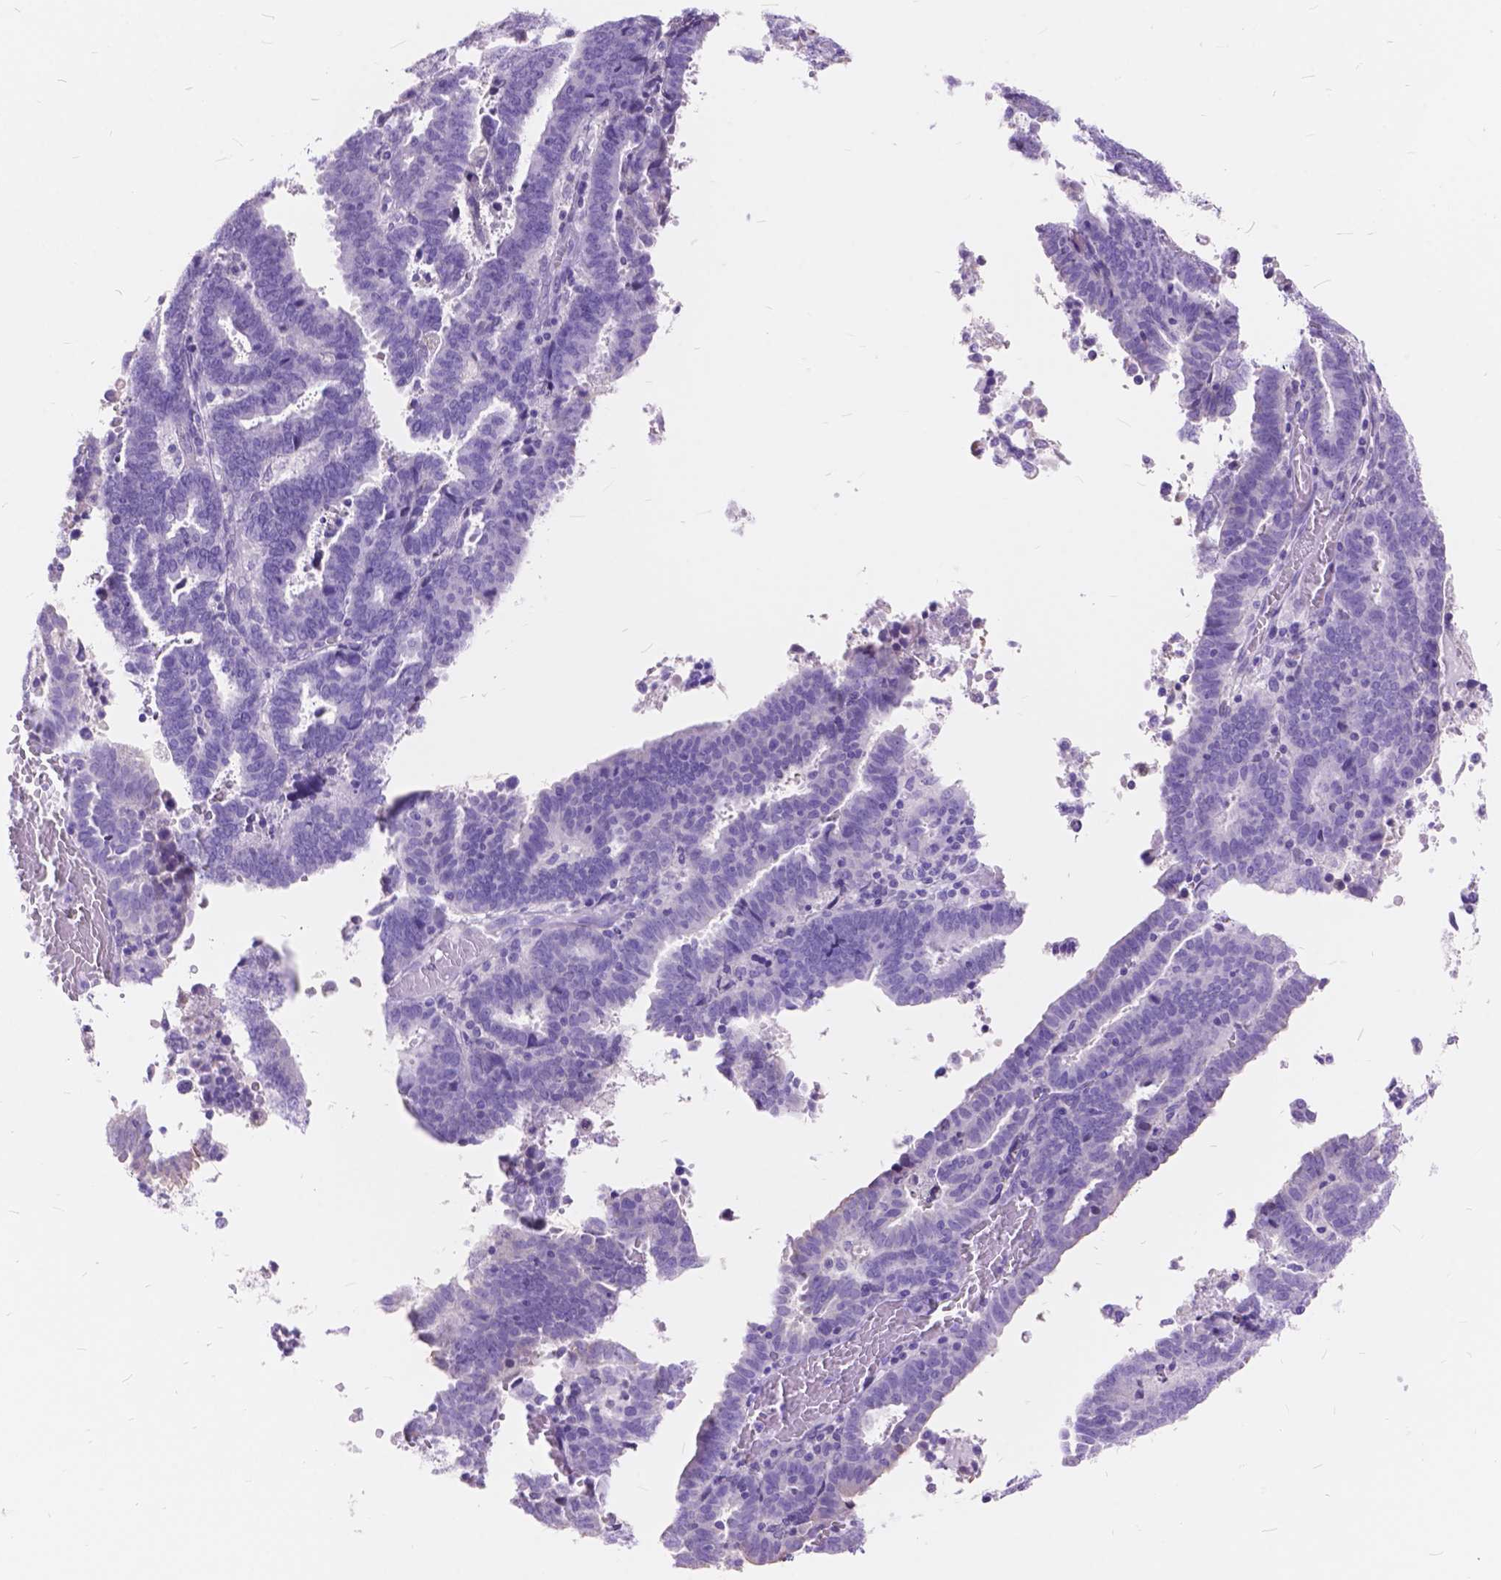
{"staining": {"intensity": "negative", "quantity": "none", "location": "none"}, "tissue": "endometrial cancer", "cell_type": "Tumor cells", "image_type": "cancer", "snomed": [{"axis": "morphology", "description": "Adenocarcinoma, NOS"}, {"axis": "topography", "description": "Uterus"}], "caption": "The image shows no significant staining in tumor cells of endometrial cancer.", "gene": "FOXL2", "patient": {"sex": "female", "age": 83}}